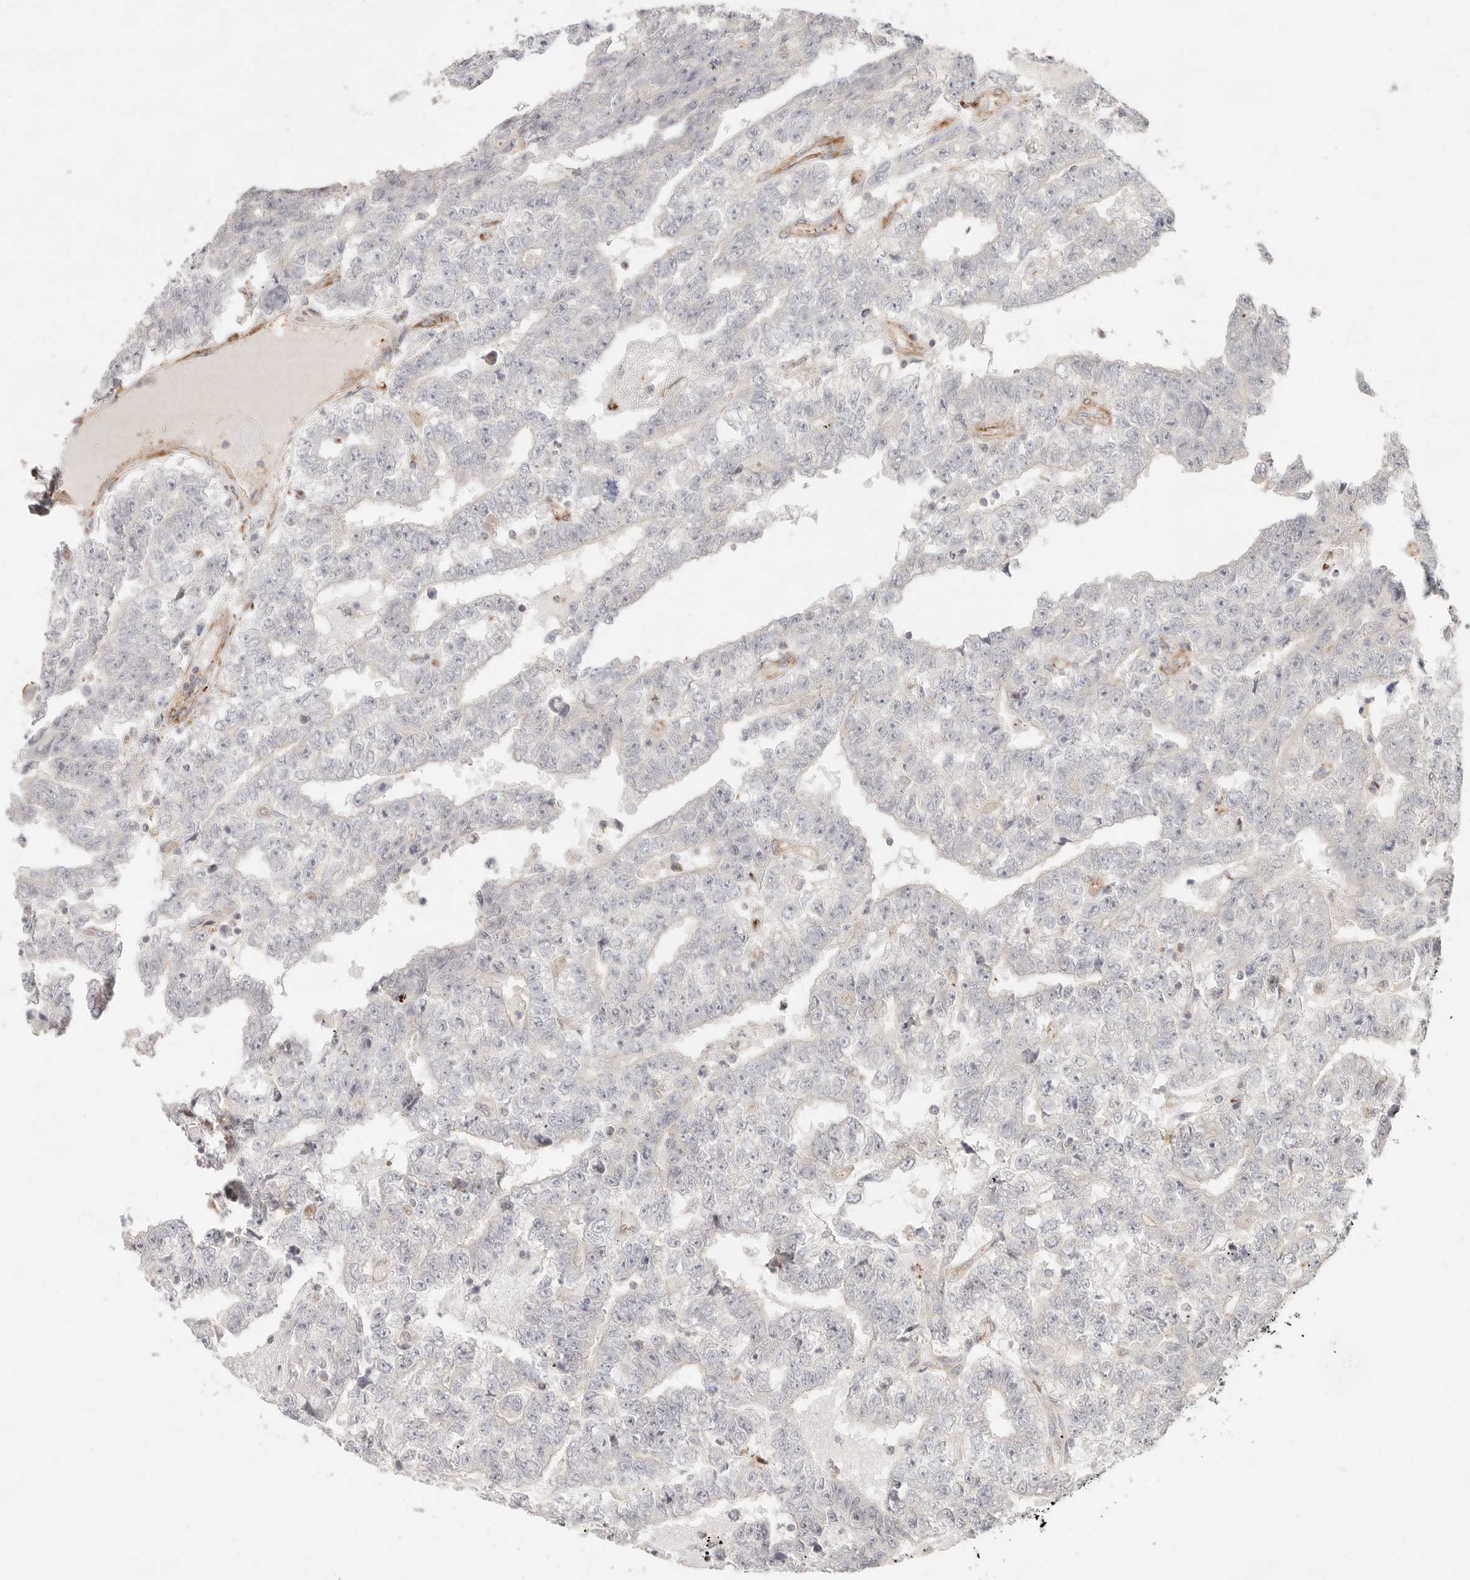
{"staining": {"intensity": "negative", "quantity": "none", "location": "none"}, "tissue": "testis cancer", "cell_type": "Tumor cells", "image_type": "cancer", "snomed": [{"axis": "morphology", "description": "Carcinoma, Embryonal, NOS"}, {"axis": "topography", "description": "Testis"}], "caption": "IHC image of neoplastic tissue: embryonal carcinoma (testis) stained with DAB shows no significant protein positivity in tumor cells. Nuclei are stained in blue.", "gene": "SASS6", "patient": {"sex": "male", "age": 25}}